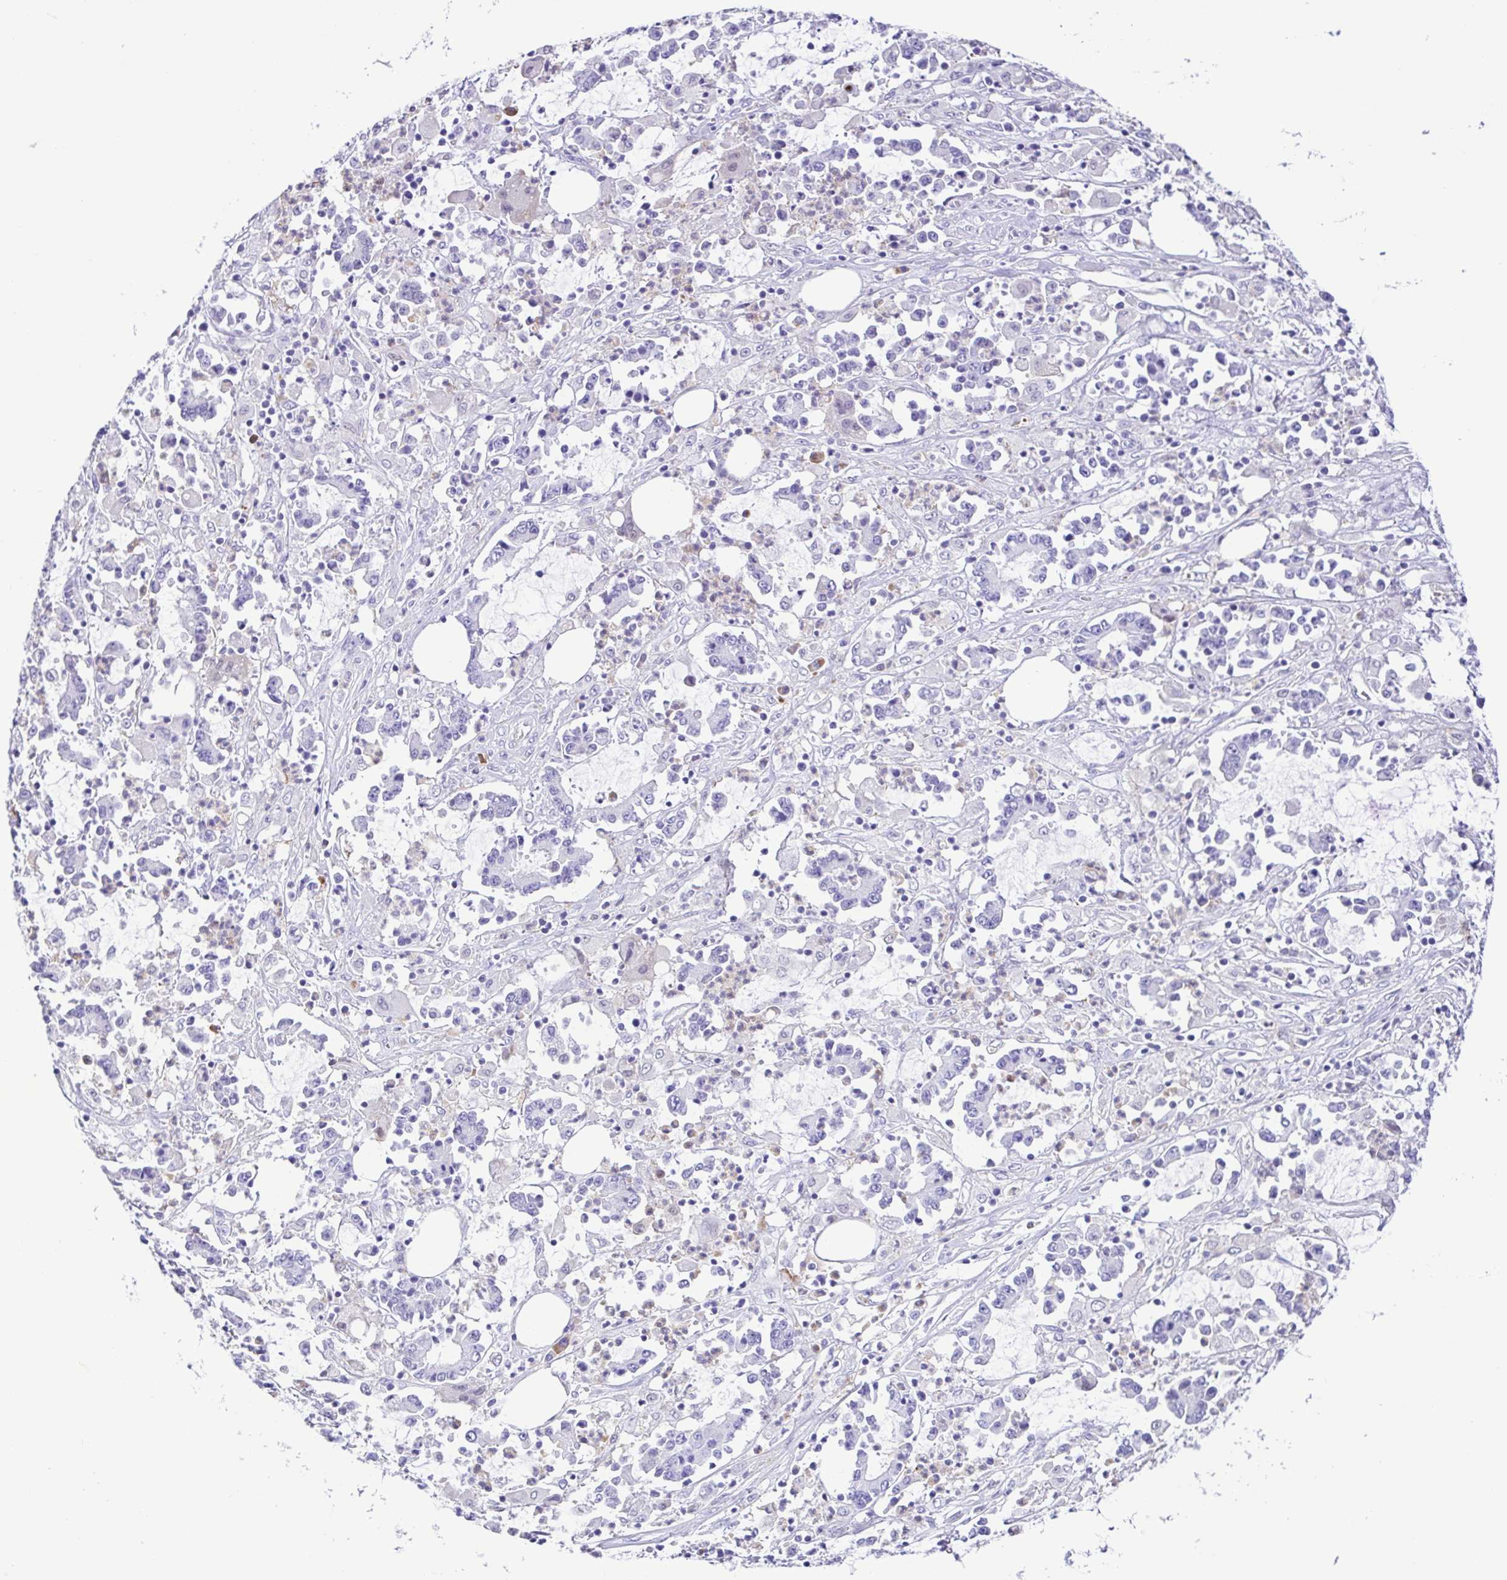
{"staining": {"intensity": "negative", "quantity": "none", "location": "none"}, "tissue": "stomach cancer", "cell_type": "Tumor cells", "image_type": "cancer", "snomed": [{"axis": "morphology", "description": "Adenocarcinoma, NOS"}, {"axis": "topography", "description": "Stomach, upper"}], "caption": "Protein analysis of stomach cancer (adenocarcinoma) shows no significant staining in tumor cells. Nuclei are stained in blue.", "gene": "GPR17", "patient": {"sex": "male", "age": 68}}